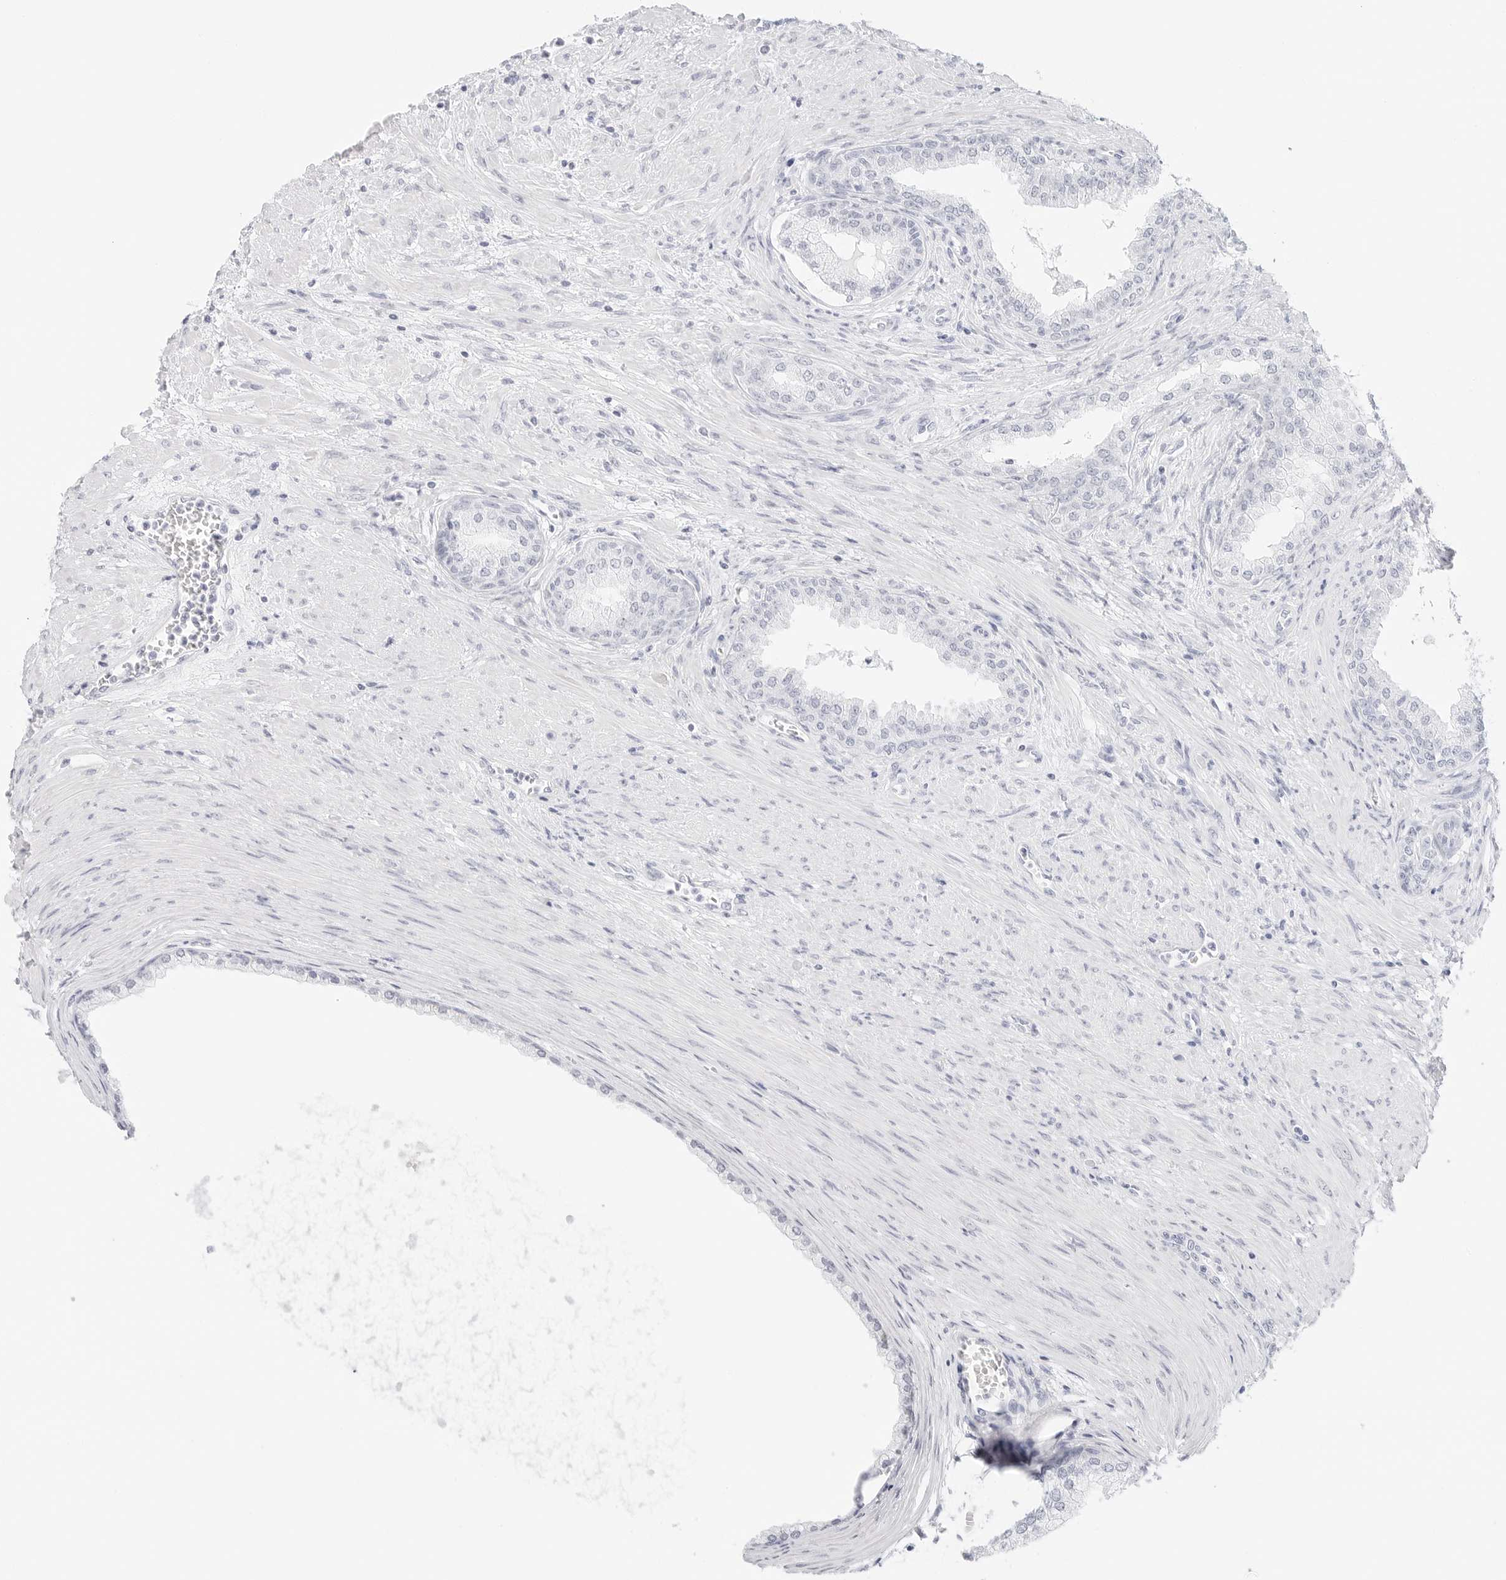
{"staining": {"intensity": "negative", "quantity": "none", "location": "none"}, "tissue": "prostate cancer", "cell_type": "Tumor cells", "image_type": "cancer", "snomed": [{"axis": "morphology", "description": "Normal tissue, NOS"}, {"axis": "morphology", "description": "Adenocarcinoma, Low grade"}, {"axis": "topography", "description": "Prostate"}, {"axis": "topography", "description": "Peripheral nerve tissue"}], "caption": "Immunohistochemical staining of human low-grade adenocarcinoma (prostate) shows no significant staining in tumor cells.", "gene": "TFF2", "patient": {"sex": "male", "age": 71}}